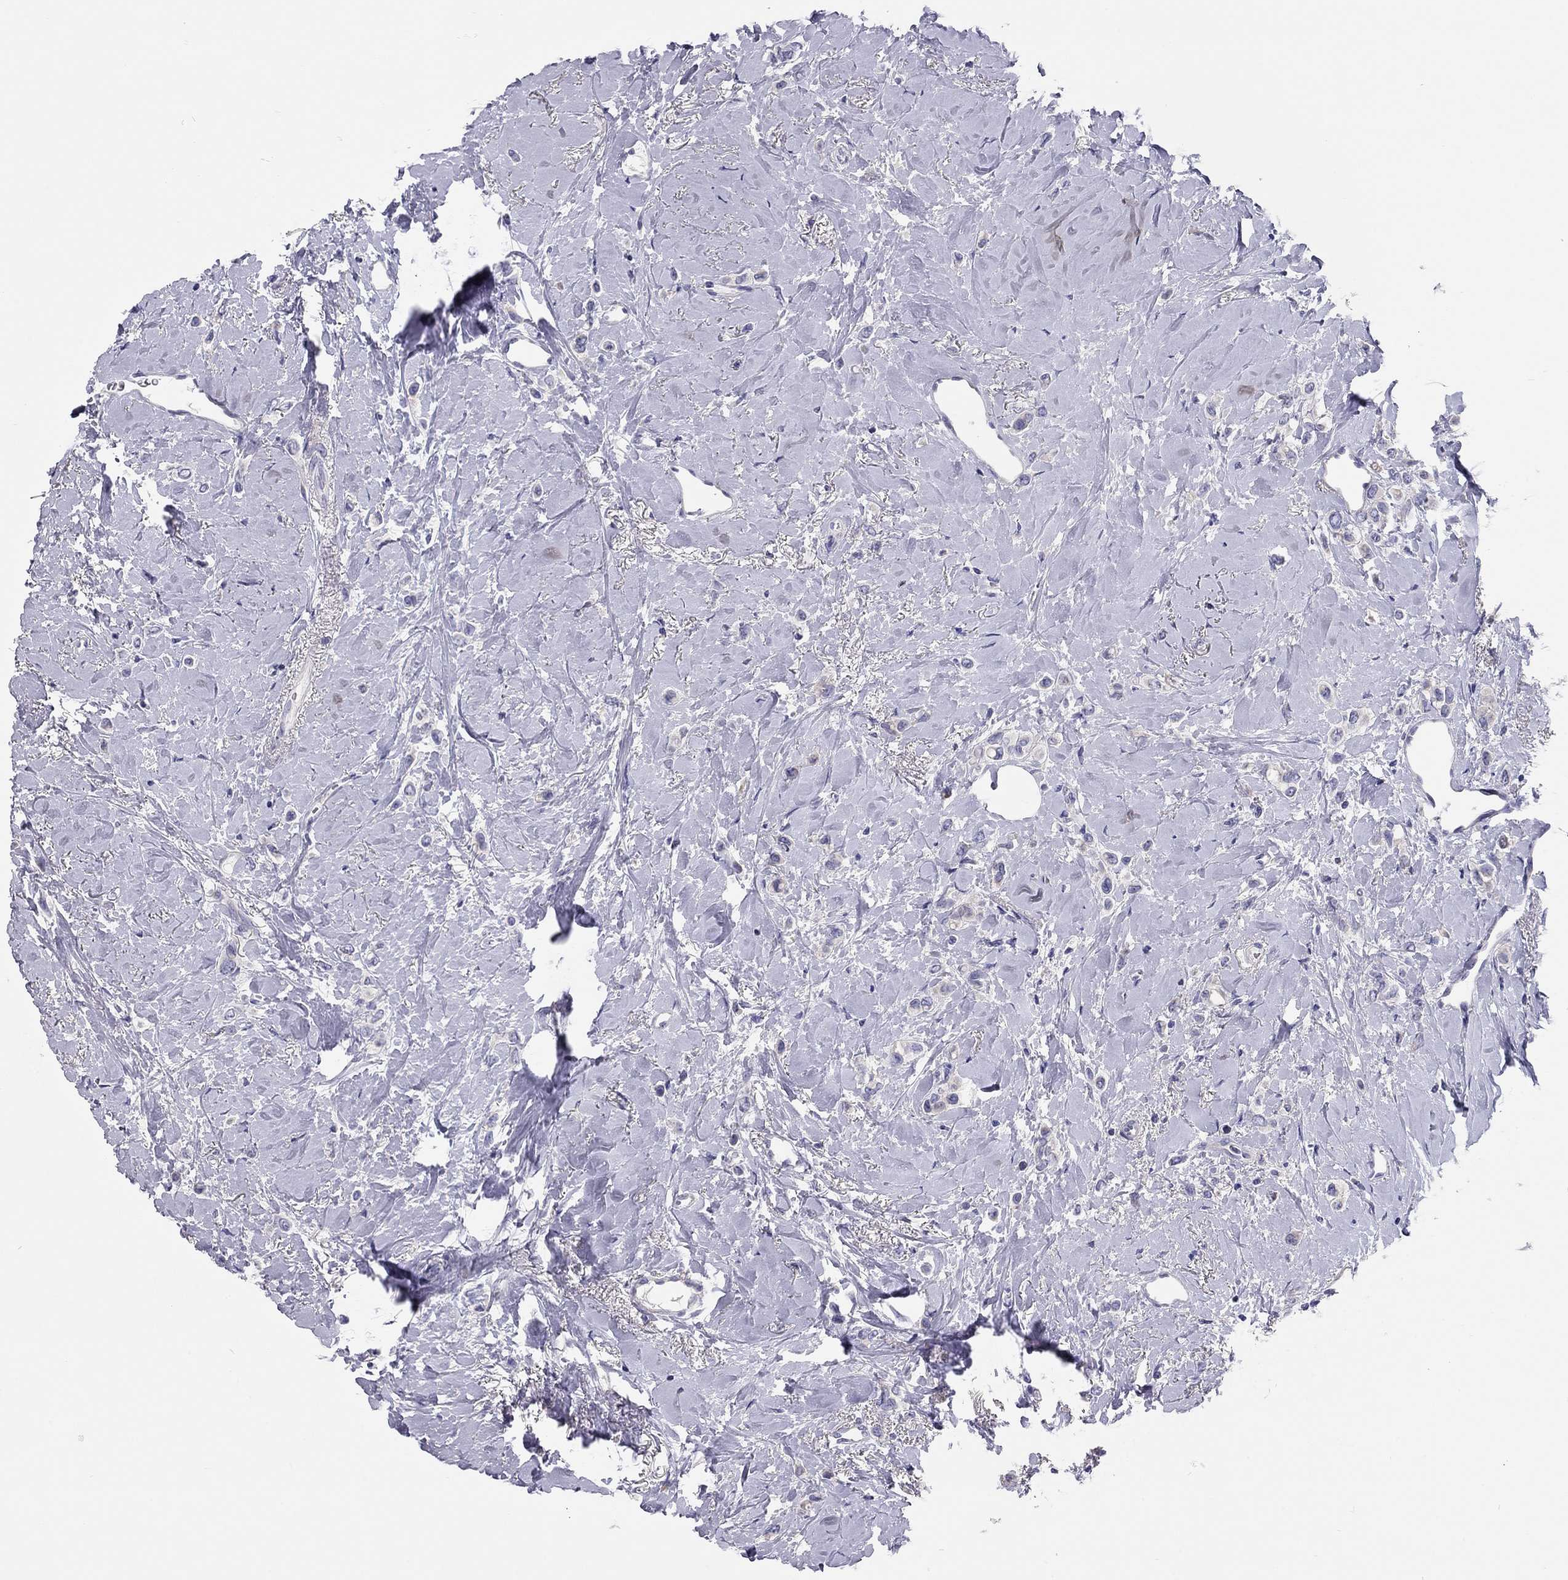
{"staining": {"intensity": "negative", "quantity": "none", "location": "none"}, "tissue": "breast cancer", "cell_type": "Tumor cells", "image_type": "cancer", "snomed": [{"axis": "morphology", "description": "Lobular carcinoma"}, {"axis": "topography", "description": "Breast"}], "caption": "Immunohistochemical staining of human breast cancer demonstrates no significant expression in tumor cells.", "gene": "SCARB1", "patient": {"sex": "female", "age": 66}}